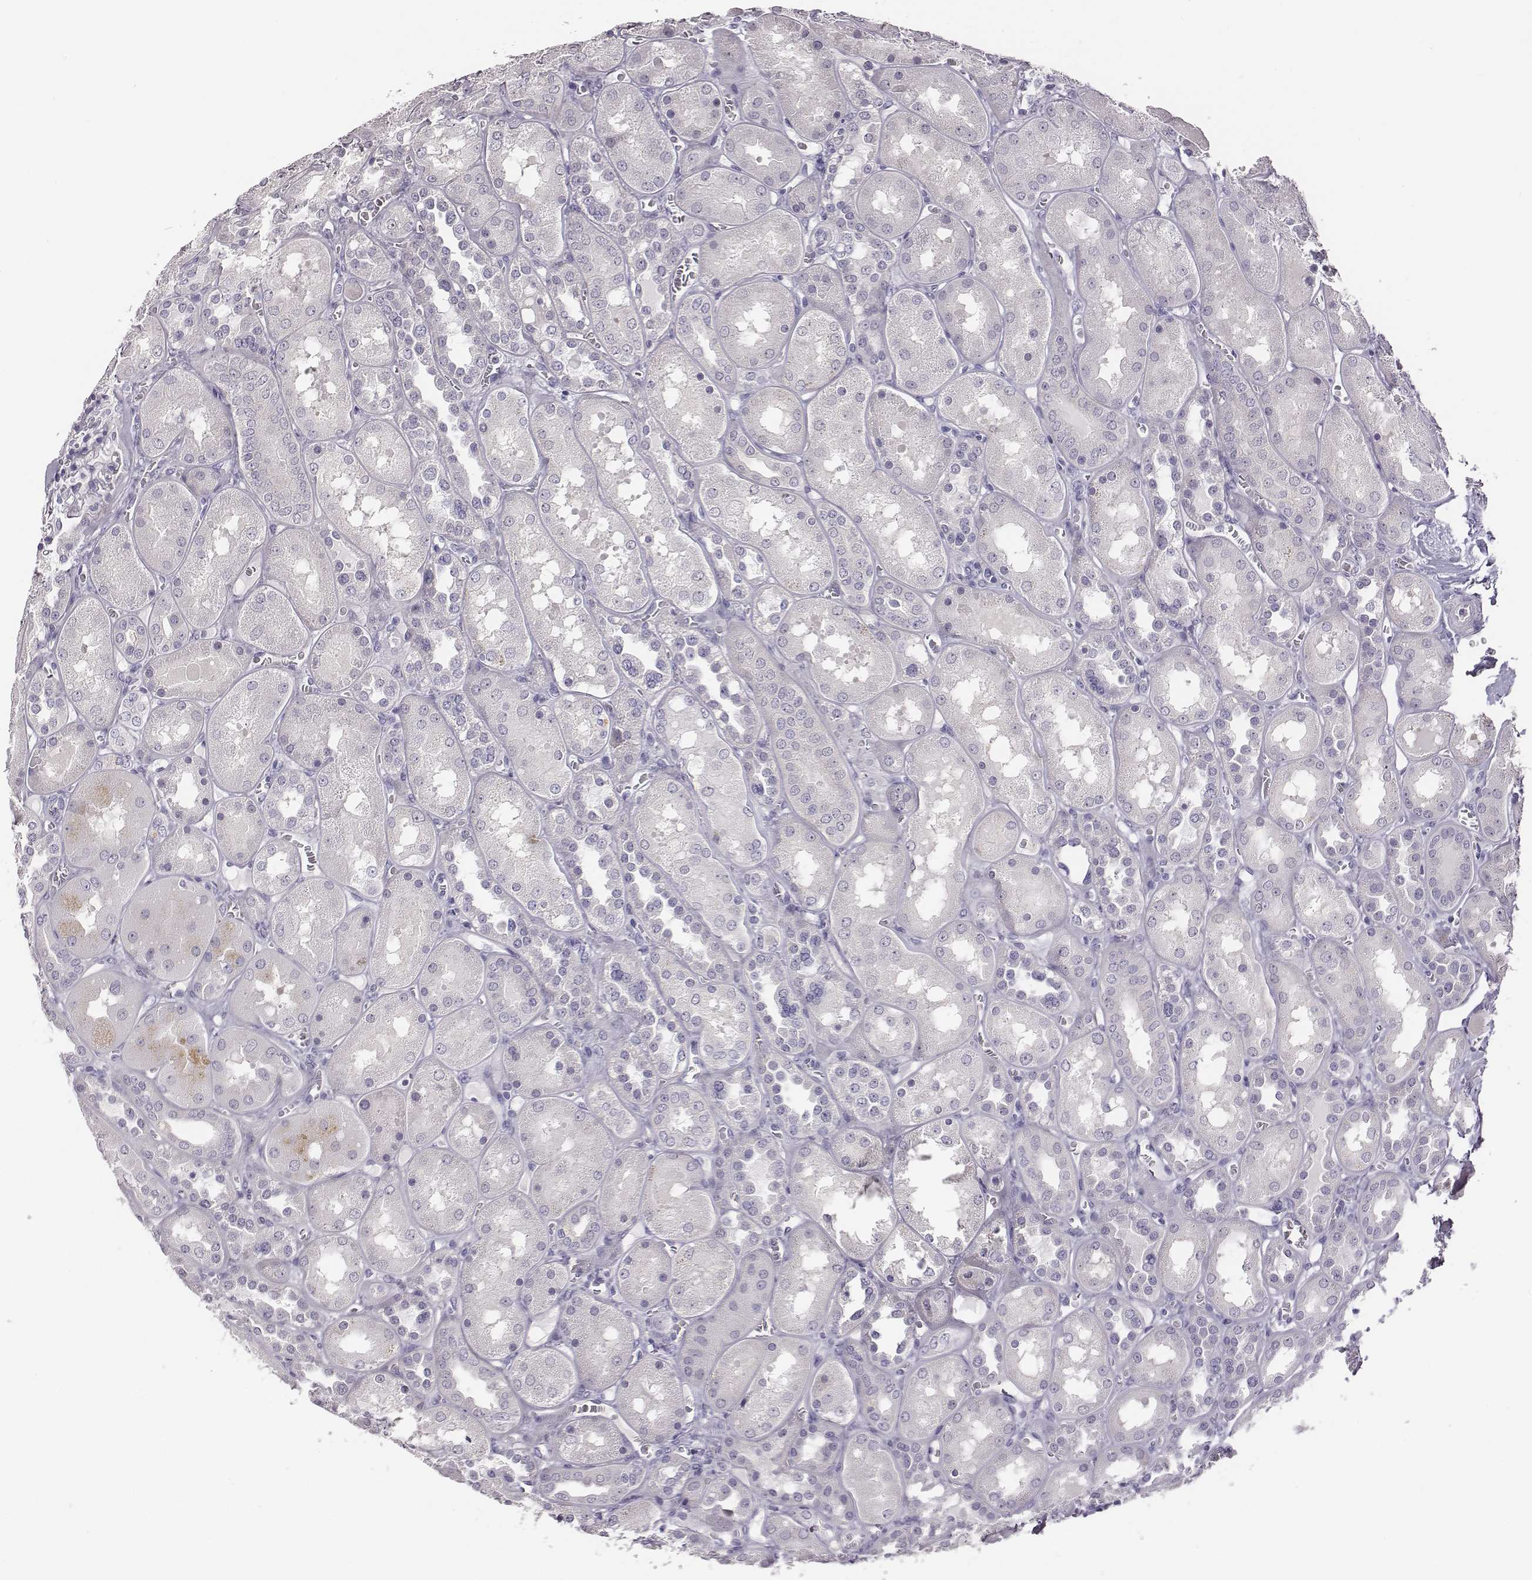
{"staining": {"intensity": "negative", "quantity": "none", "location": "none"}, "tissue": "kidney", "cell_type": "Cells in glomeruli", "image_type": "normal", "snomed": [{"axis": "morphology", "description": "Normal tissue, NOS"}, {"axis": "topography", "description": "Kidney"}], "caption": "Immunohistochemical staining of normal kidney exhibits no significant staining in cells in glomeruli.", "gene": "ENSG00000290147", "patient": {"sex": "male", "age": 73}}